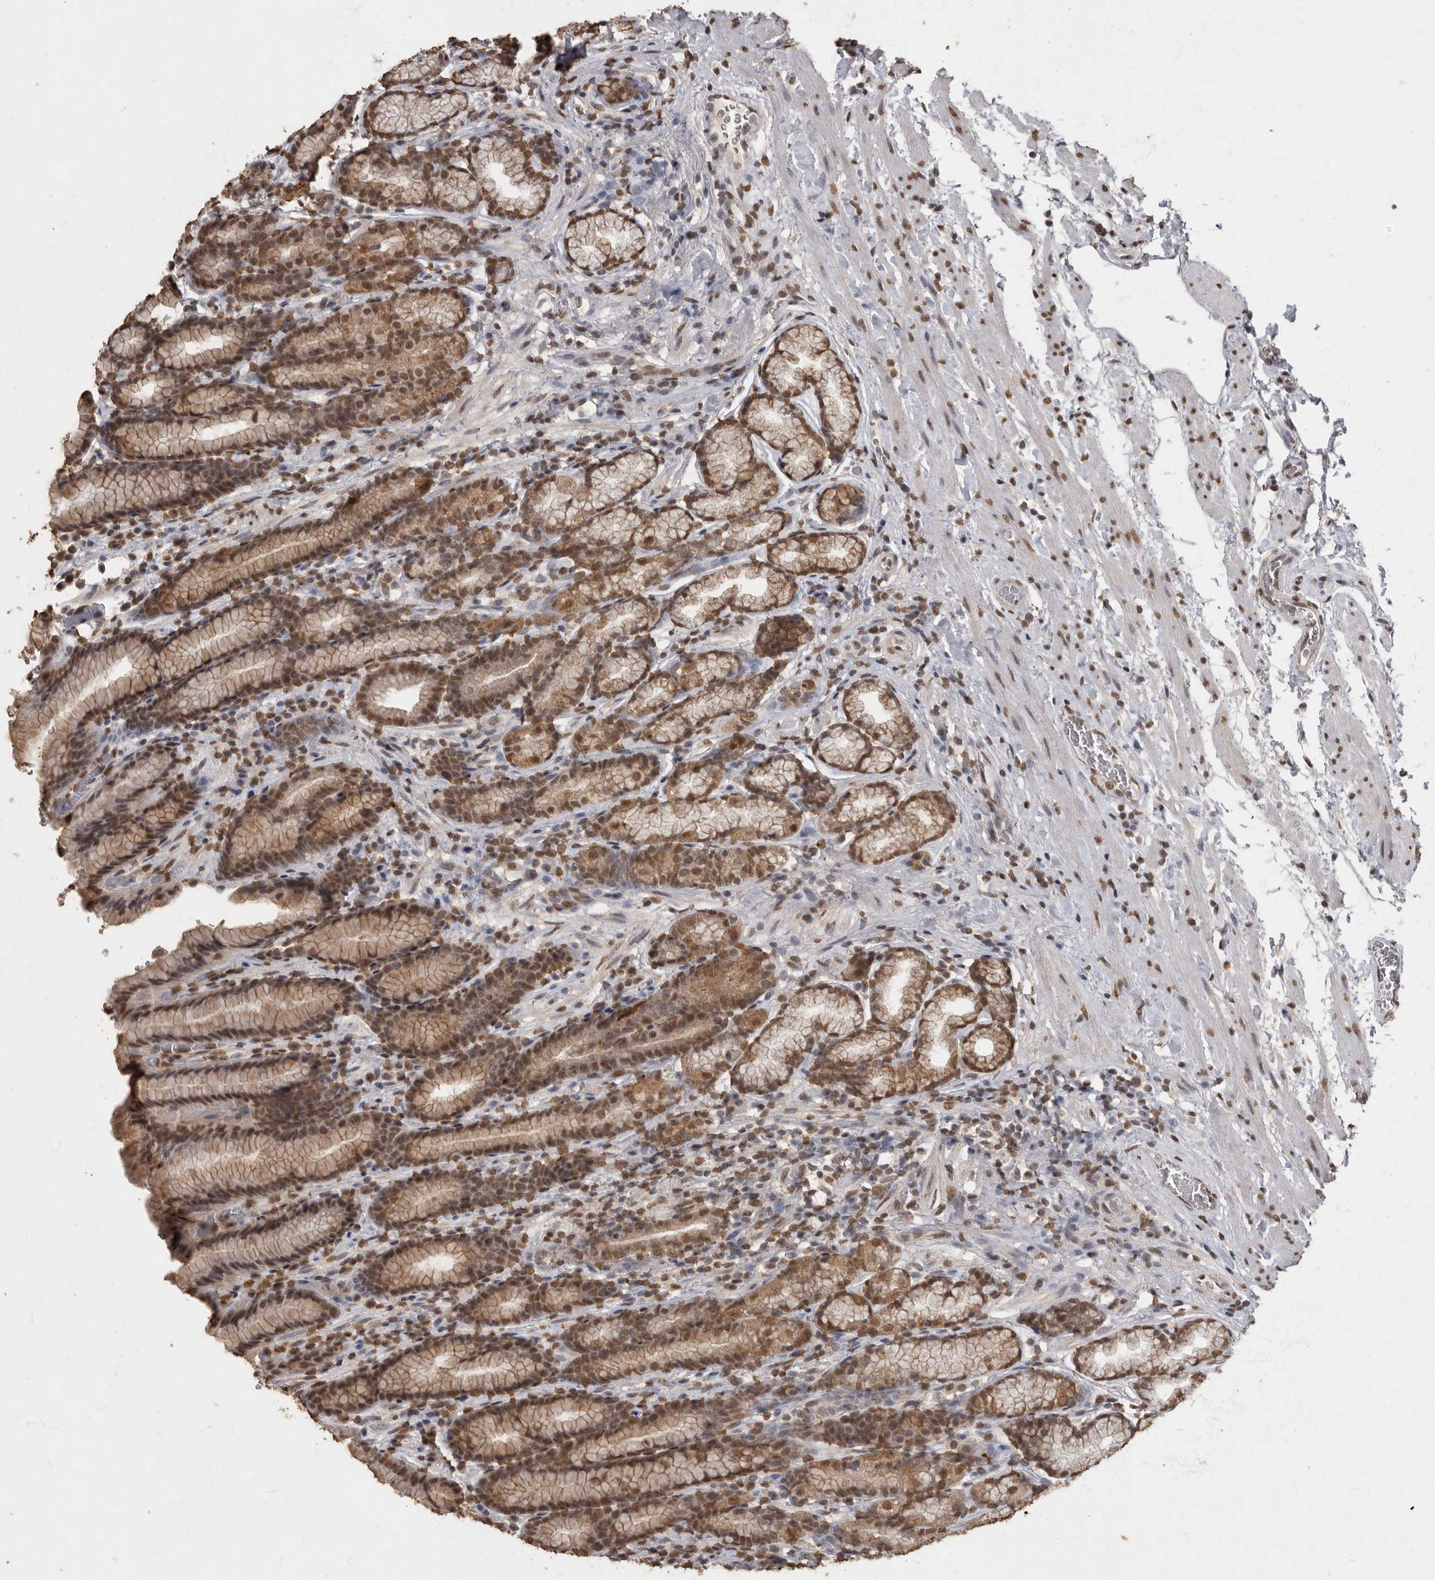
{"staining": {"intensity": "strong", "quantity": ">75%", "location": "cytoplasmic/membranous,nuclear"}, "tissue": "stomach", "cell_type": "Glandular cells", "image_type": "normal", "snomed": [{"axis": "morphology", "description": "Normal tissue, NOS"}, {"axis": "topography", "description": "Stomach"}], "caption": "A histopathology image of stomach stained for a protein exhibits strong cytoplasmic/membranous,nuclear brown staining in glandular cells. Using DAB (3,3'-diaminobenzidine) (brown) and hematoxylin (blue) stains, captured at high magnification using brightfield microscopy.", "gene": "NBL1", "patient": {"sex": "male", "age": 42}}